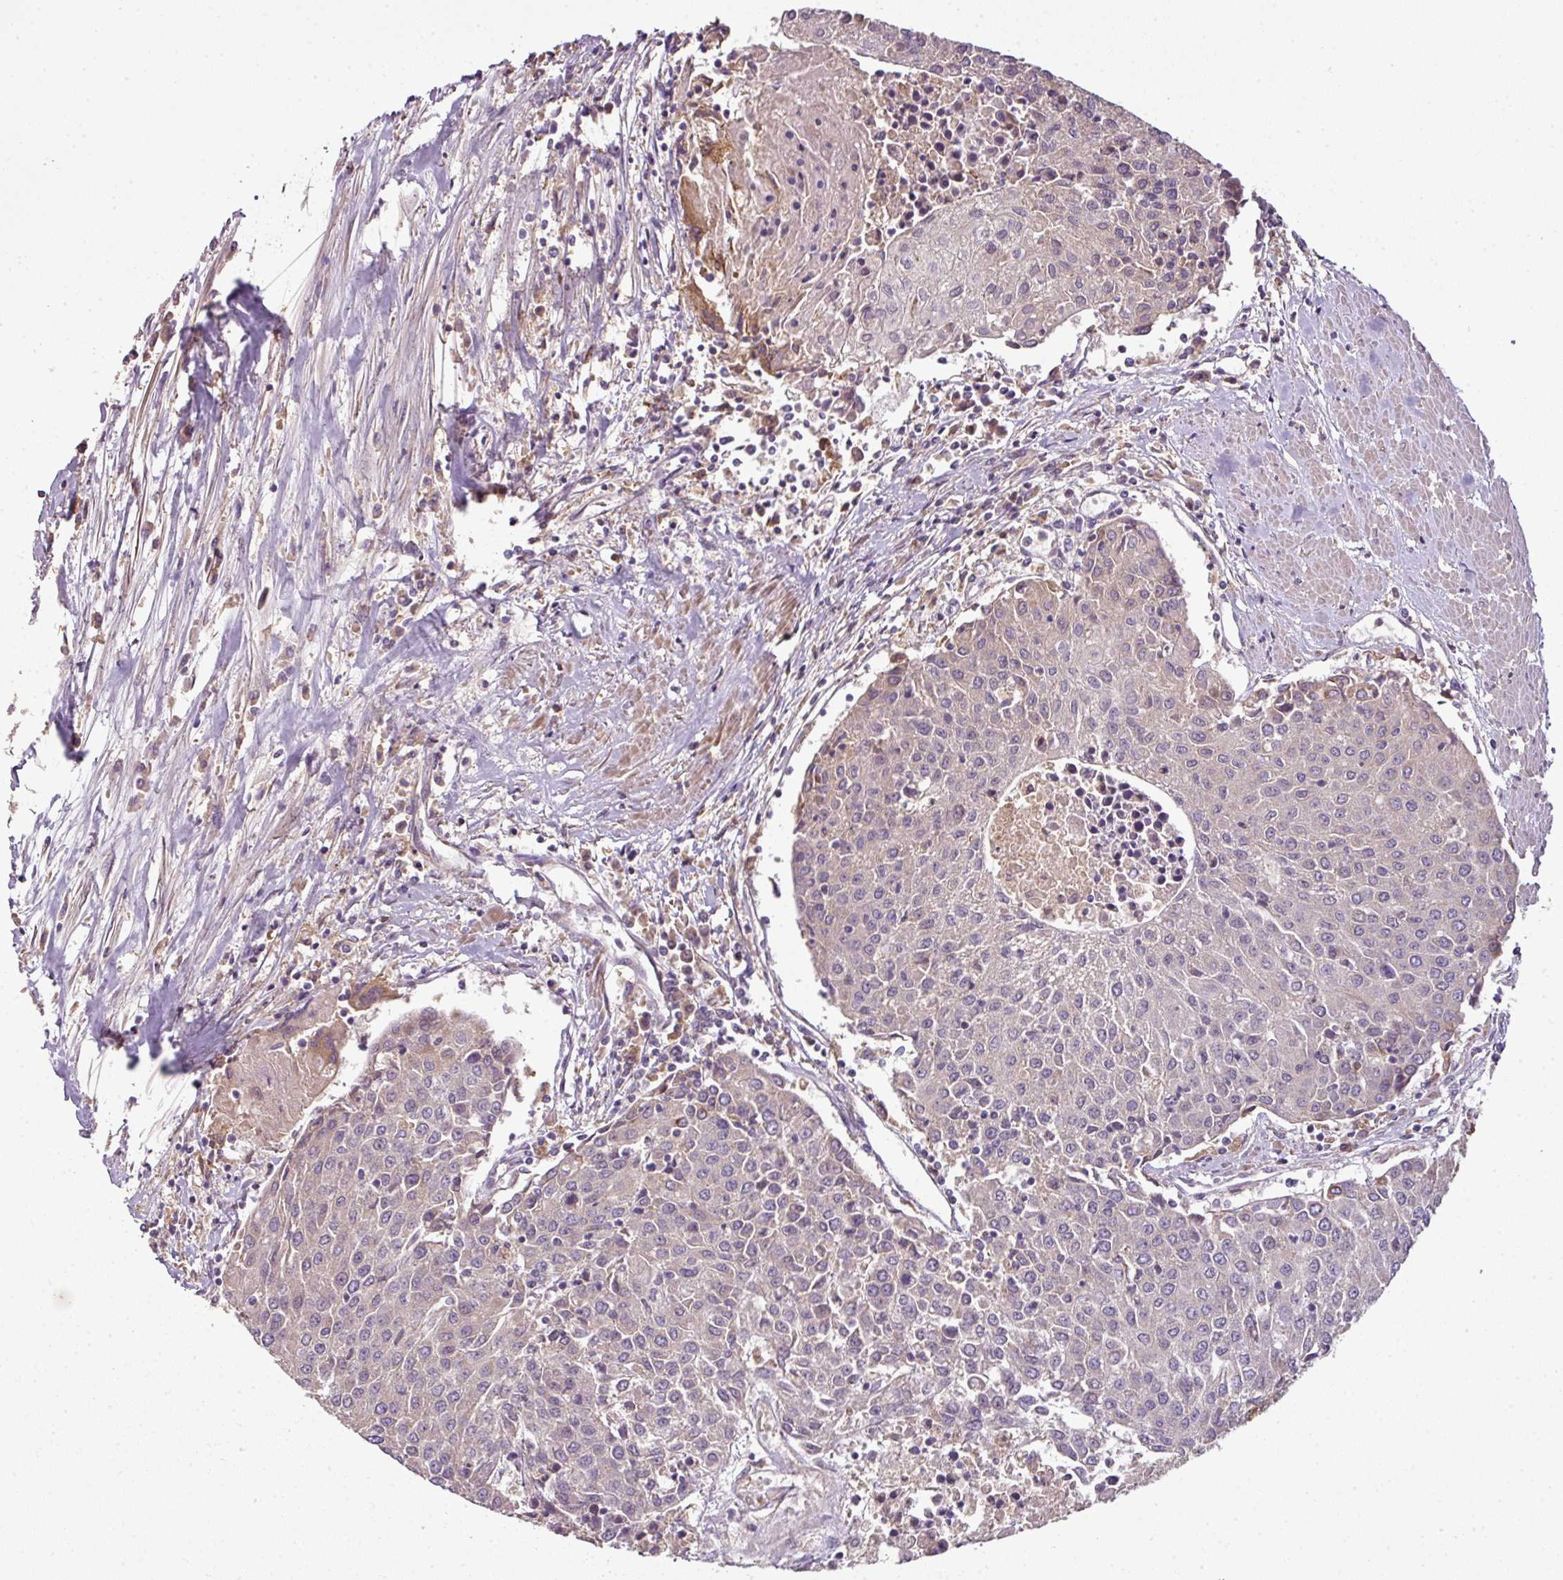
{"staining": {"intensity": "weak", "quantity": "<25%", "location": "cytoplasmic/membranous"}, "tissue": "urothelial cancer", "cell_type": "Tumor cells", "image_type": "cancer", "snomed": [{"axis": "morphology", "description": "Urothelial carcinoma, High grade"}, {"axis": "topography", "description": "Urinary bladder"}], "caption": "Urothelial cancer stained for a protein using immunohistochemistry (IHC) displays no positivity tumor cells.", "gene": "SPCS3", "patient": {"sex": "female", "age": 85}}